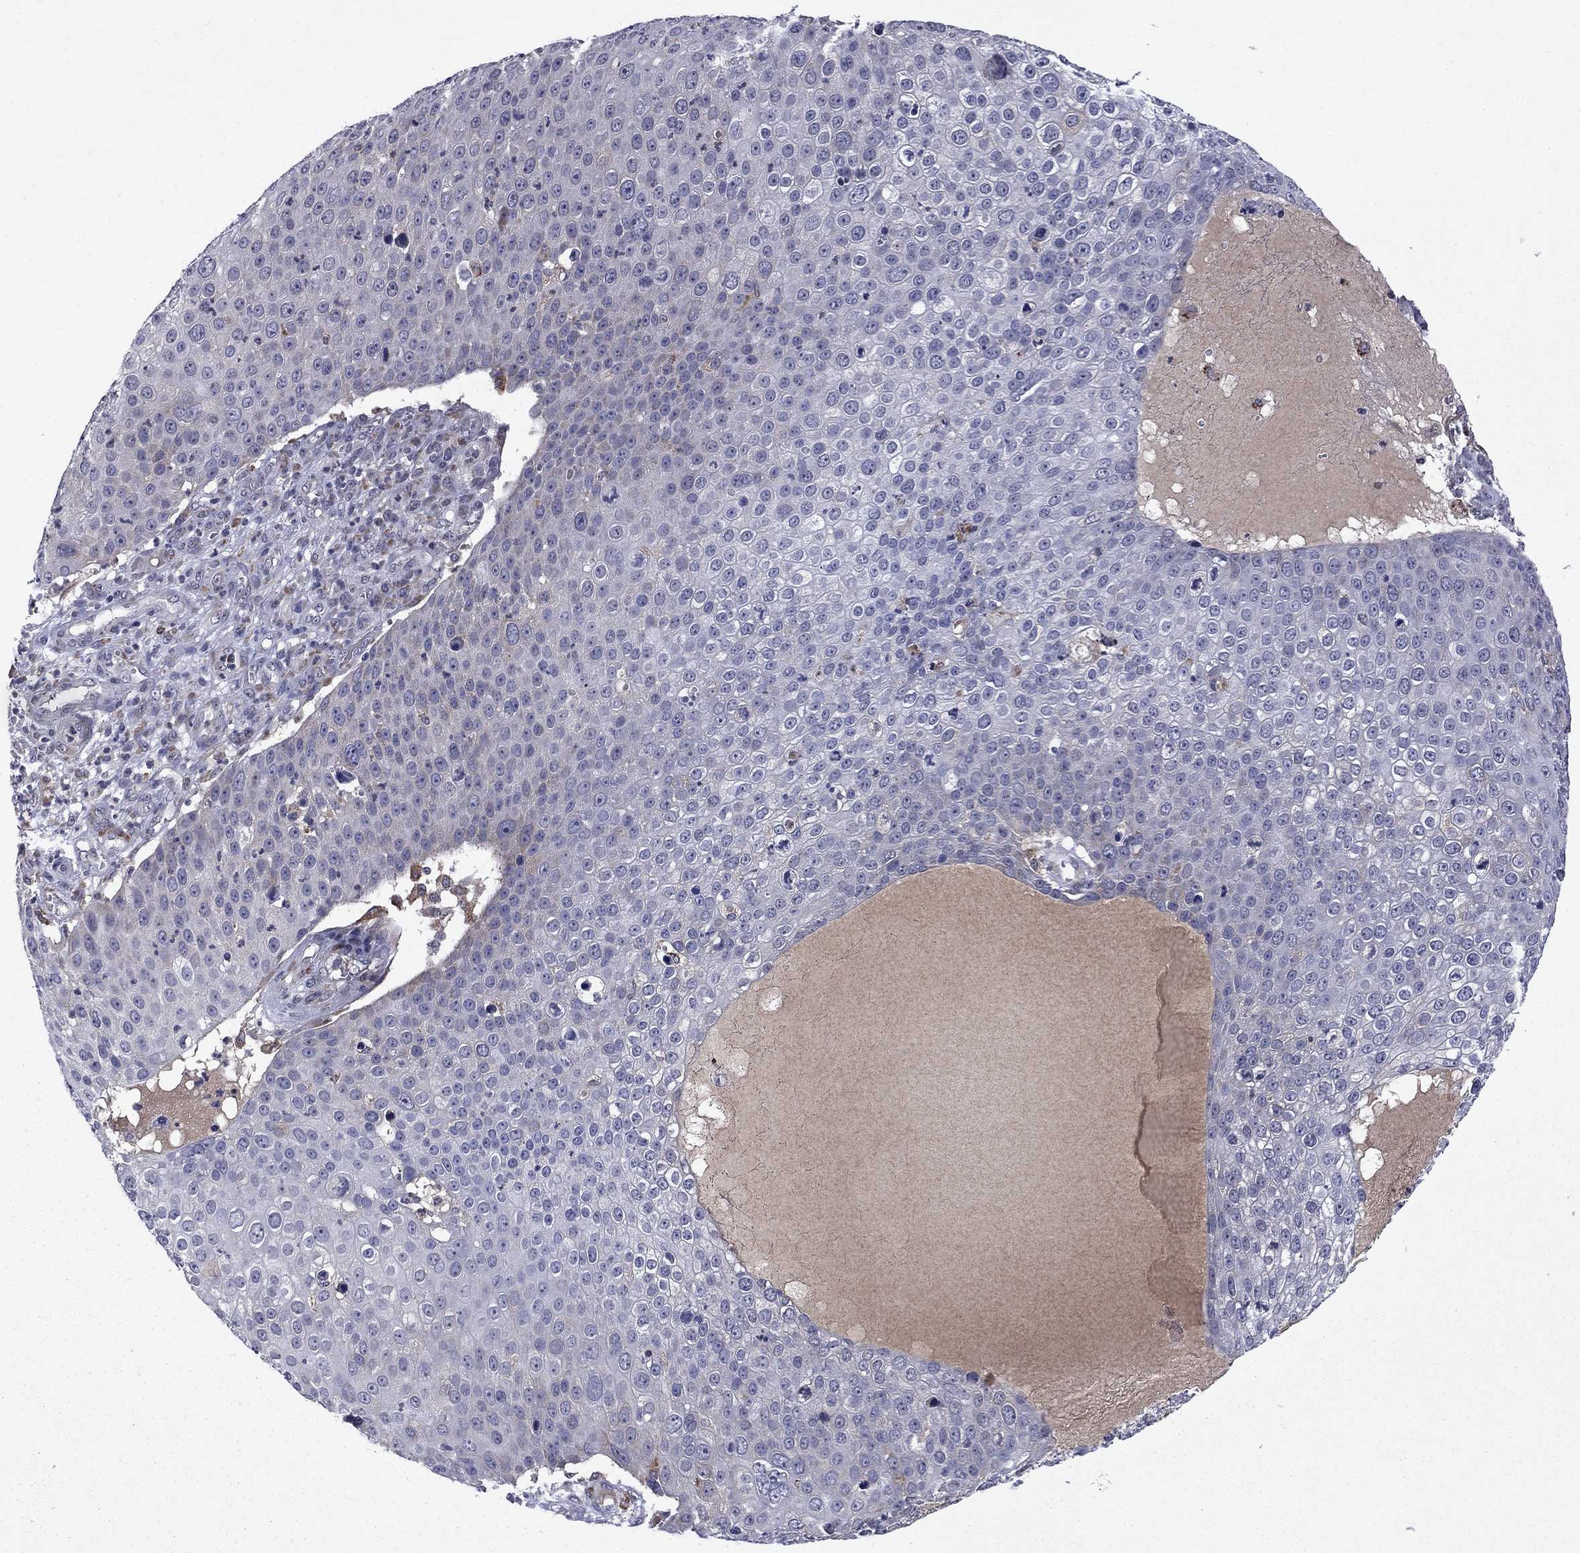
{"staining": {"intensity": "negative", "quantity": "none", "location": "none"}, "tissue": "skin cancer", "cell_type": "Tumor cells", "image_type": "cancer", "snomed": [{"axis": "morphology", "description": "Squamous cell carcinoma, NOS"}, {"axis": "topography", "description": "Skin"}], "caption": "This is an immunohistochemistry photomicrograph of skin squamous cell carcinoma. There is no expression in tumor cells.", "gene": "ECM1", "patient": {"sex": "male", "age": 71}}